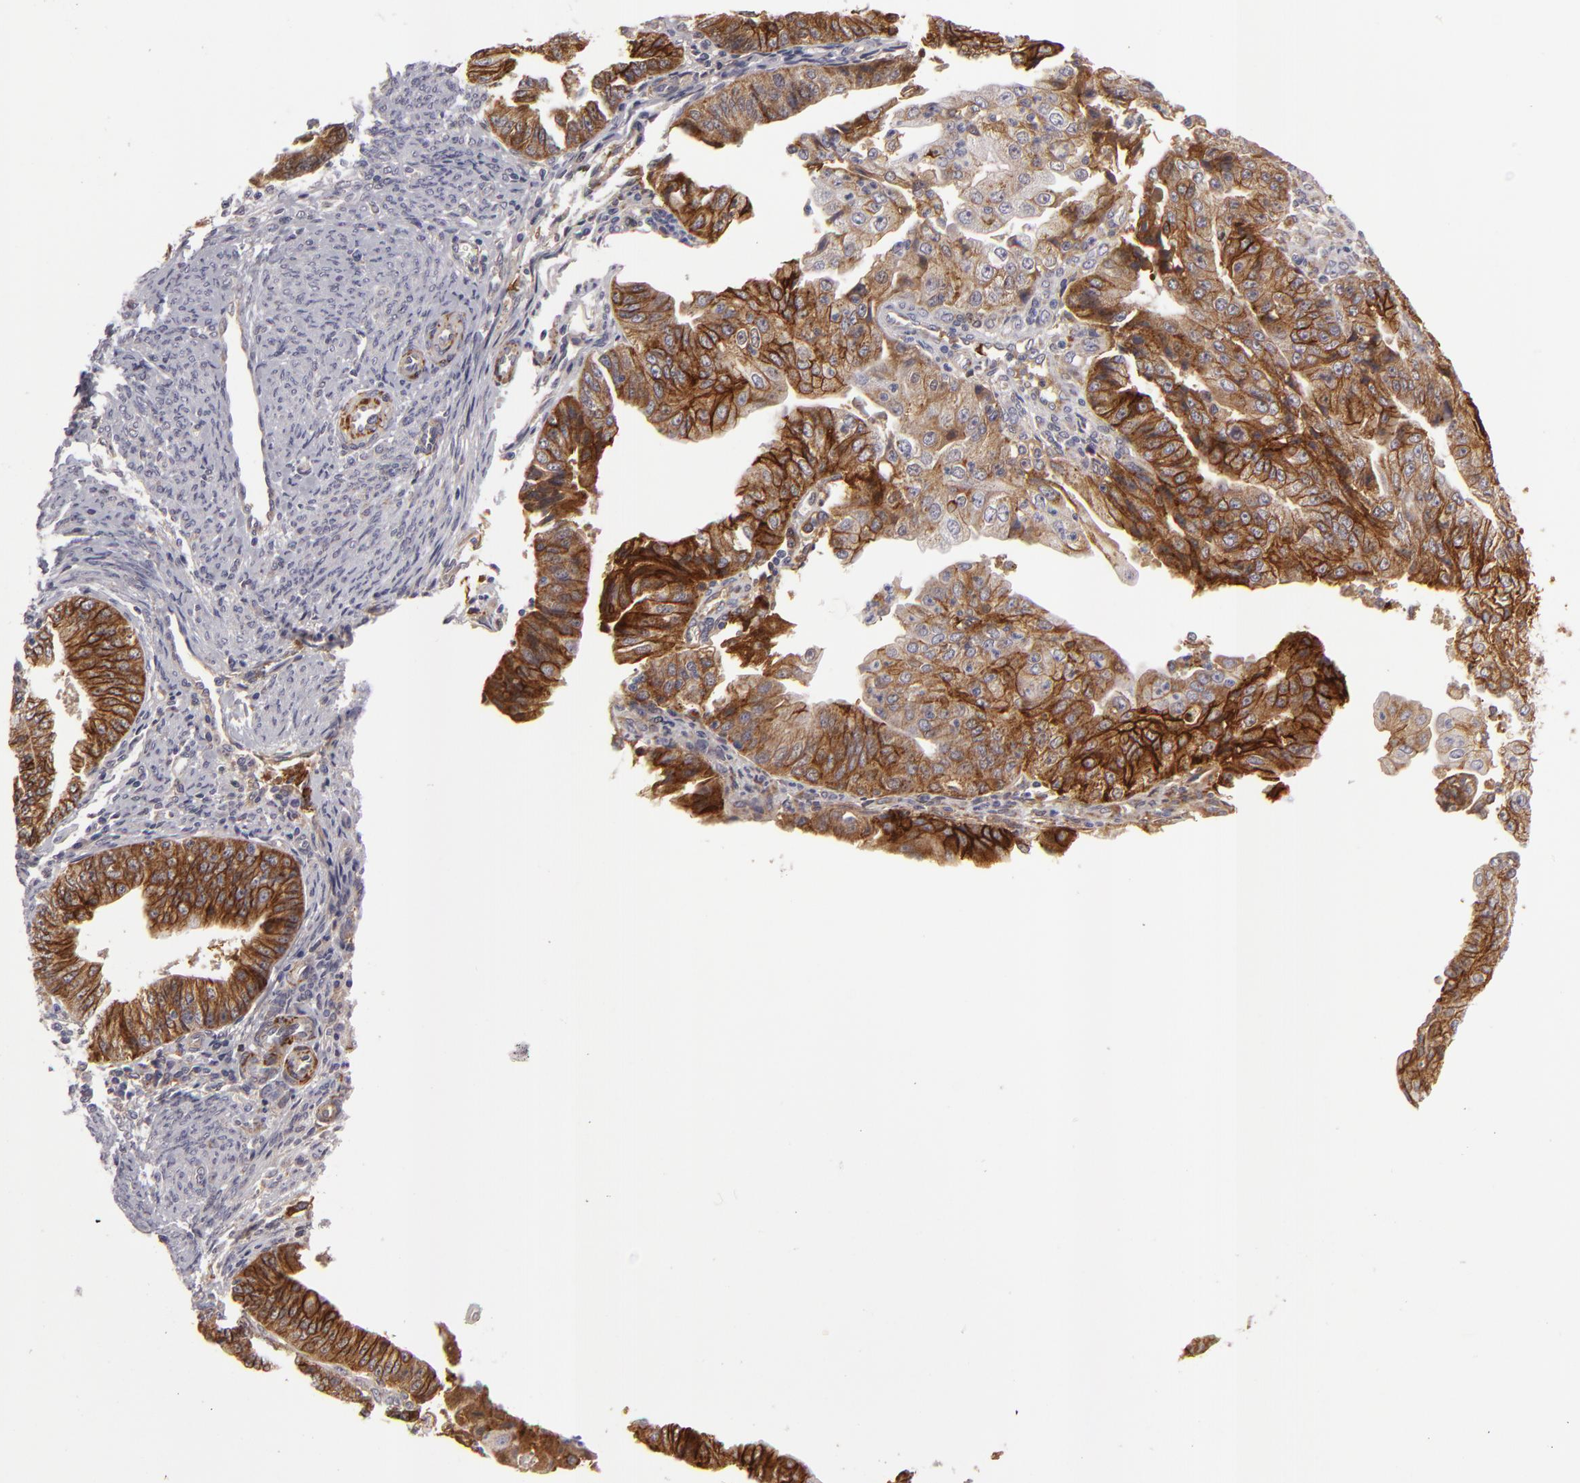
{"staining": {"intensity": "moderate", "quantity": ">75%", "location": "cytoplasmic/membranous"}, "tissue": "endometrial cancer", "cell_type": "Tumor cells", "image_type": "cancer", "snomed": [{"axis": "morphology", "description": "Adenocarcinoma, NOS"}, {"axis": "topography", "description": "Endometrium"}], "caption": "There is medium levels of moderate cytoplasmic/membranous expression in tumor cells of endometrial adenocarcinoma, as demonstrated by immunohistochemical staining (brown color).", "gene": "ALCAM", "patient": {"sex": "female", "age": 56}}